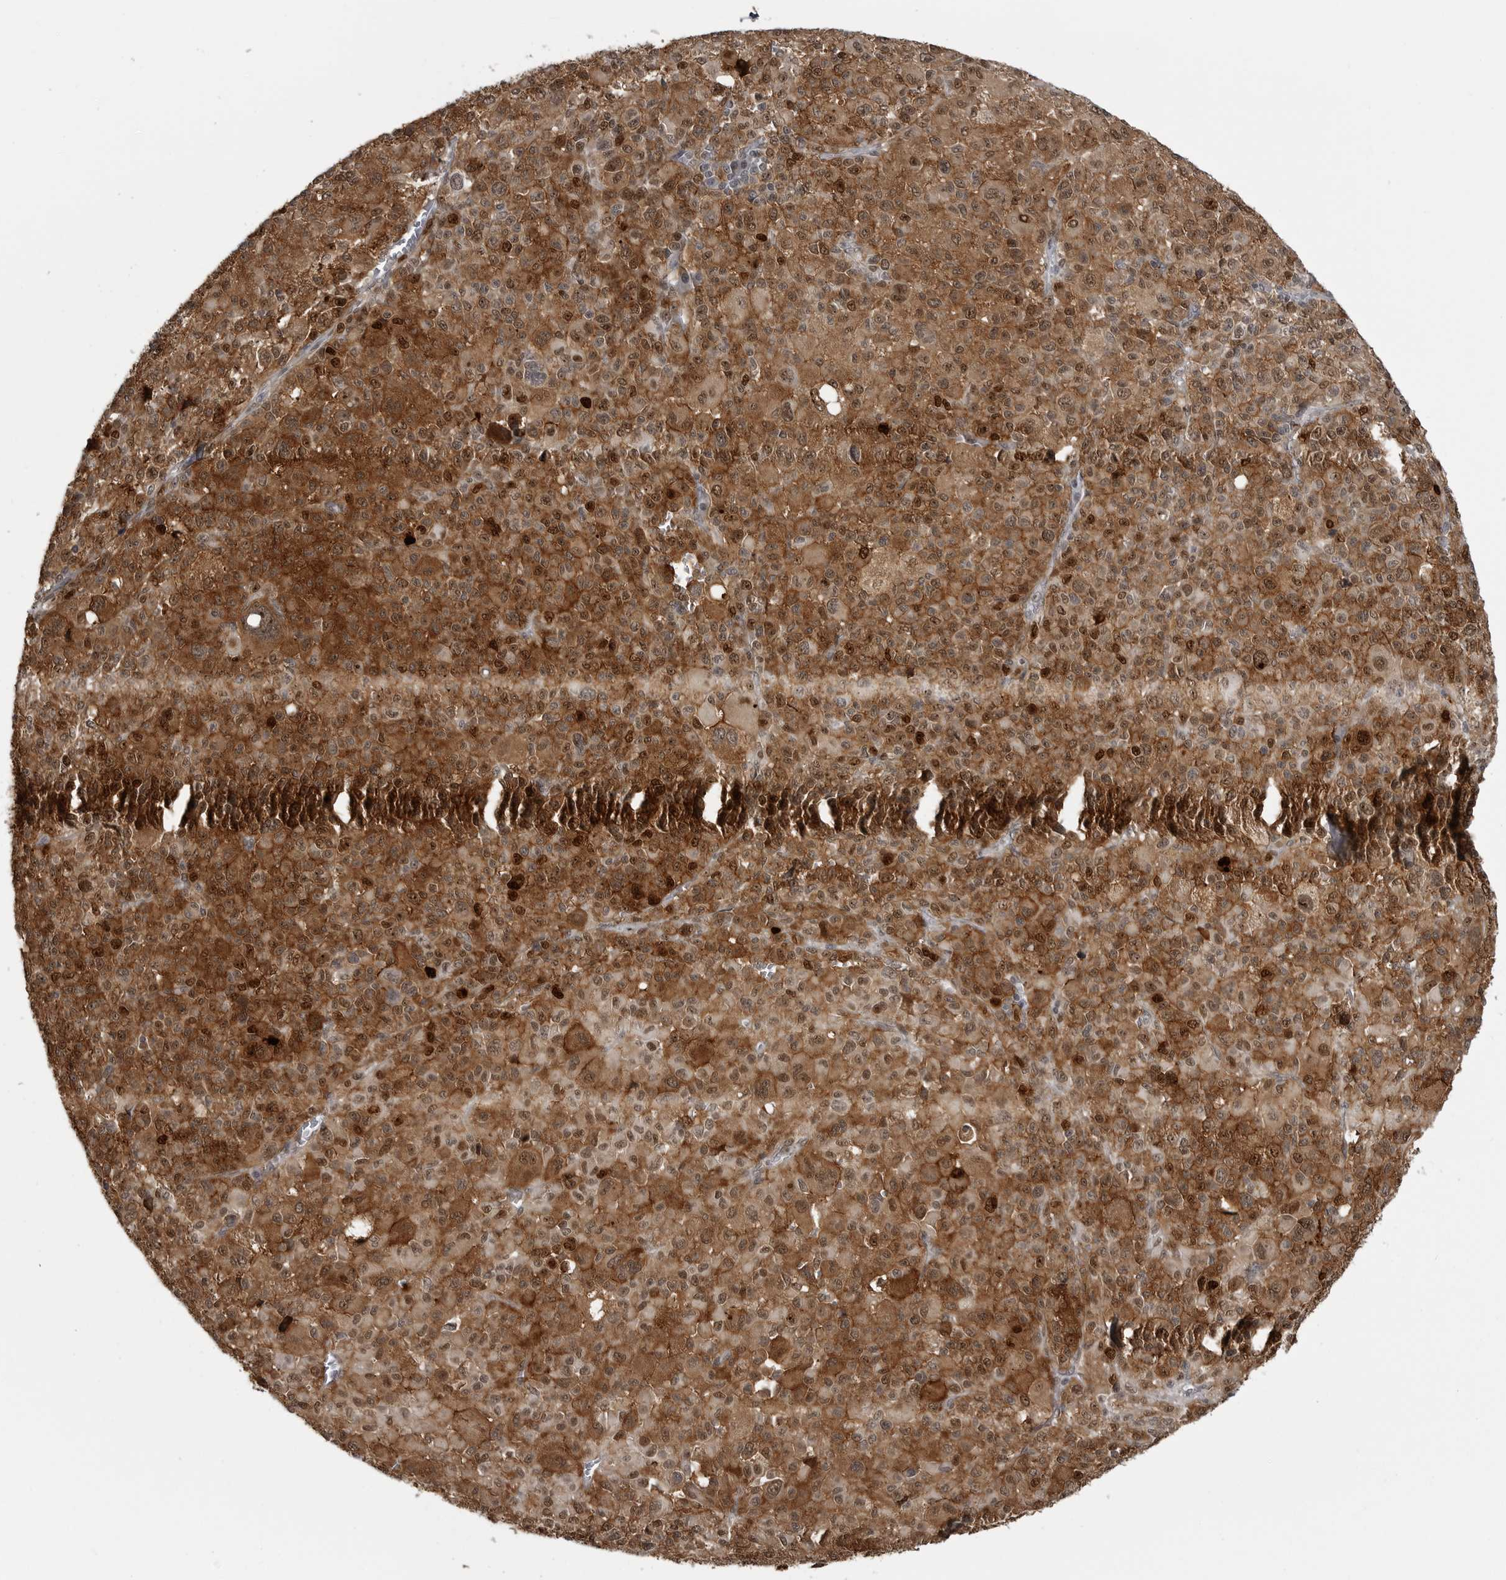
{"staining": {"intensity": "moderate", "quantity": ">75%", "location": "cytoplasmic/membranous,nuclear"}, "tissue": "melanoma", "cell_type": "Tumor cells", "image_type": "cancer", "snomed": [{"axis": "morphology", "description": "Malignant melanoma, Metastatic site"}, {"axis": "topography", "description": "Skin"}], "caption": "Immunohistochemistry (IHC) staining of malignant melanoma (metastatic site), which reveals medium levels of moderate cytoplasmic/membranous and nuclear positivity in about >75% of tumor cells indicating moderate cytoplasmic/membranous and nuclear protein staining. The staining was performed using DAB (3,3'-diaminobenzidine) (brown) for protein detection and nuclei were counterstained in hematoxylin (blue).", "gene": "C8orf58", "patient": {"sex": "female", "age": 74}}